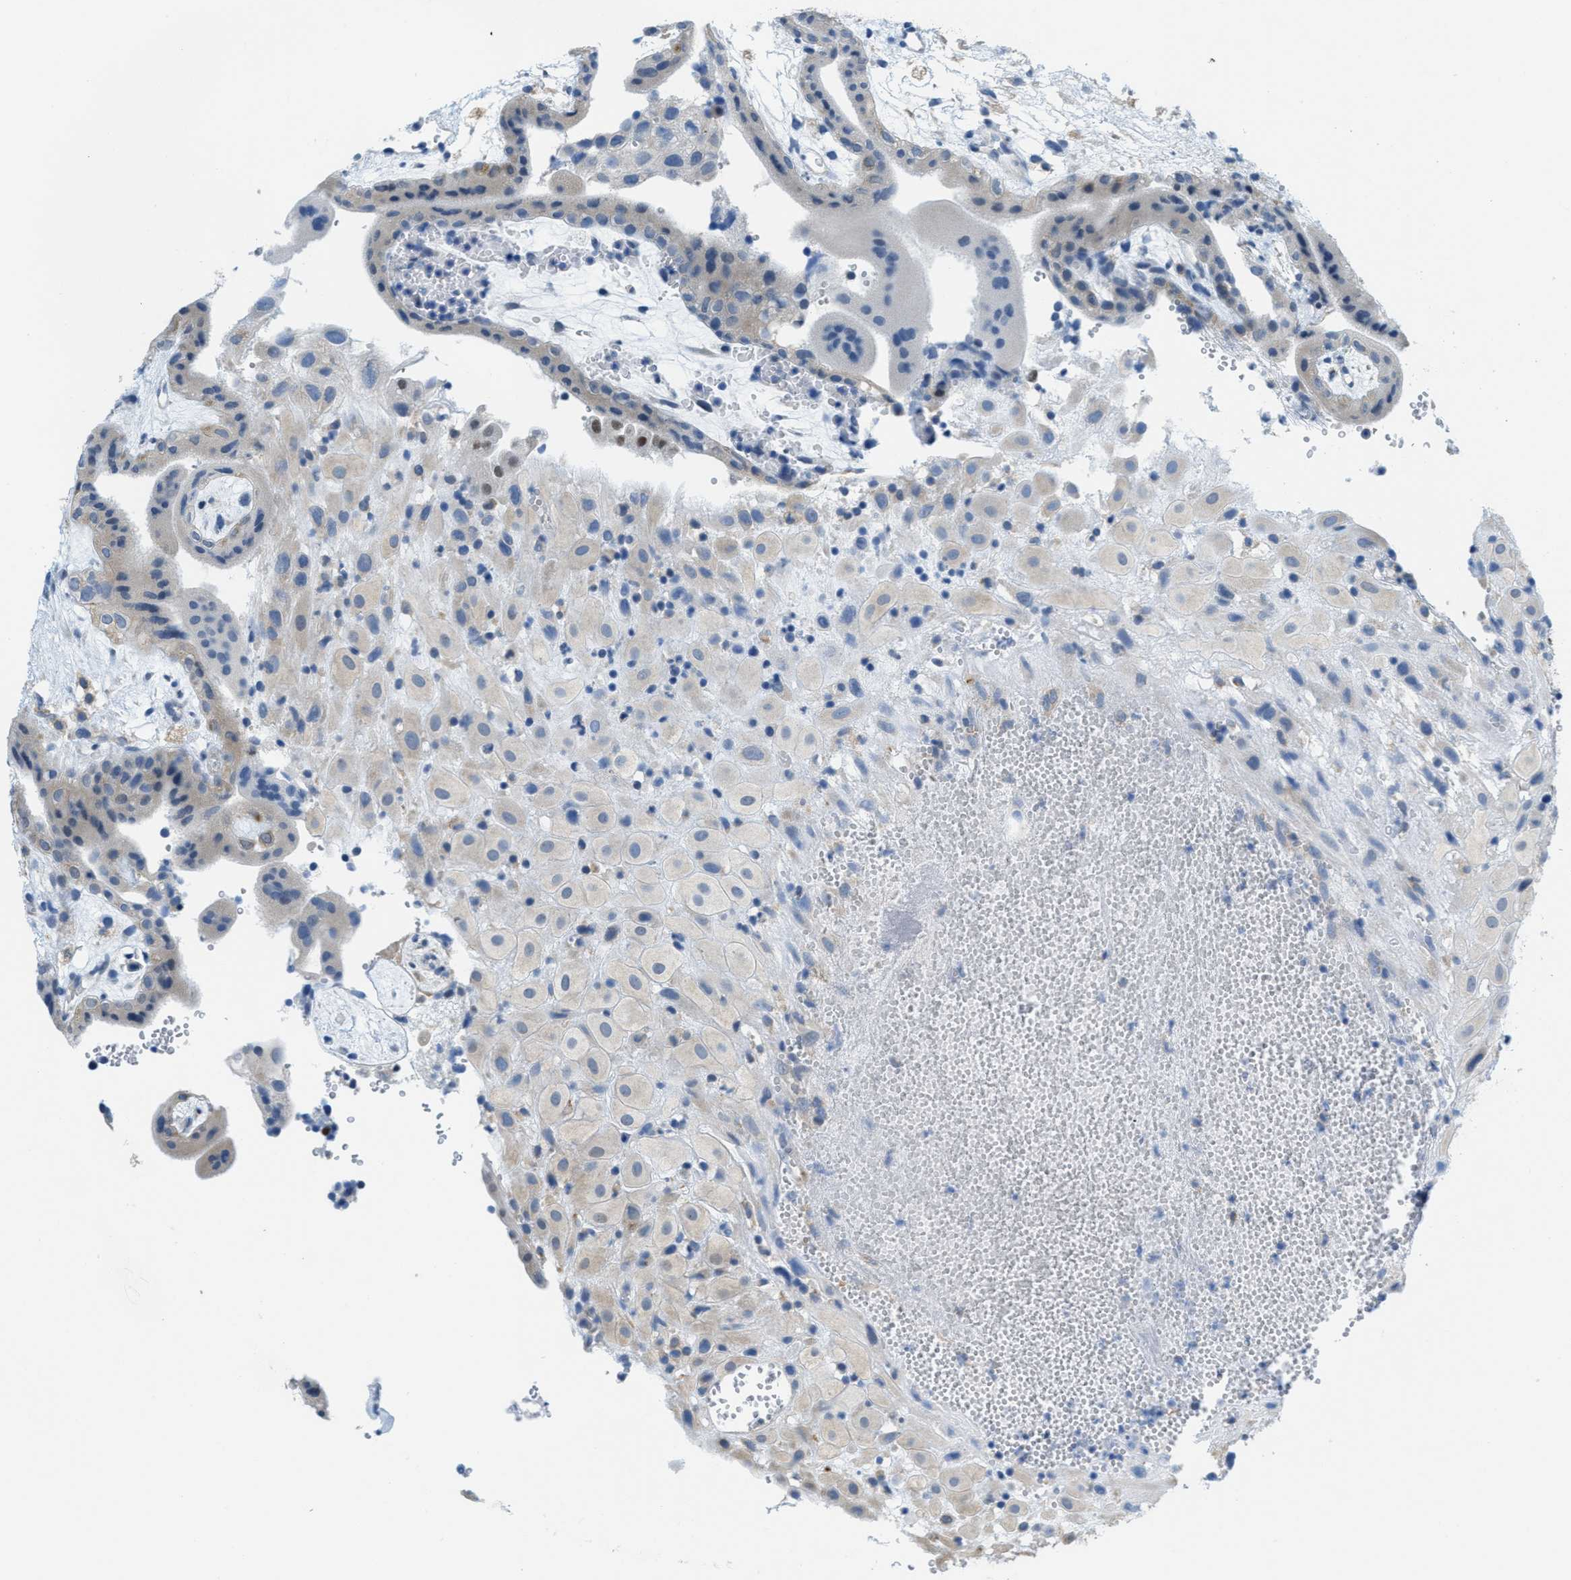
{"staining": {"intensity": "strong", "quantity": "<25%", "location": "nuclear"}, "tissue": "placenta", "cell_type": "Decidual cells", "image_type": "normal", "snomed": [{"axis": "morphology", "description": "Normal tissue, NOS"}, {"axis": "topography", "description": "Placenta"}], "caption": "Strong nuclear protein positivity is seen in about <25% of decidual cells in placenta. Using DAB (3,3'-diaminobenzidine) (brown) and hematoxylin (blue) stains, captured at high magnification using brightfield microscopy.", "gene": "PTDSS1", "patient": {"sex": "female", "age": 18}}